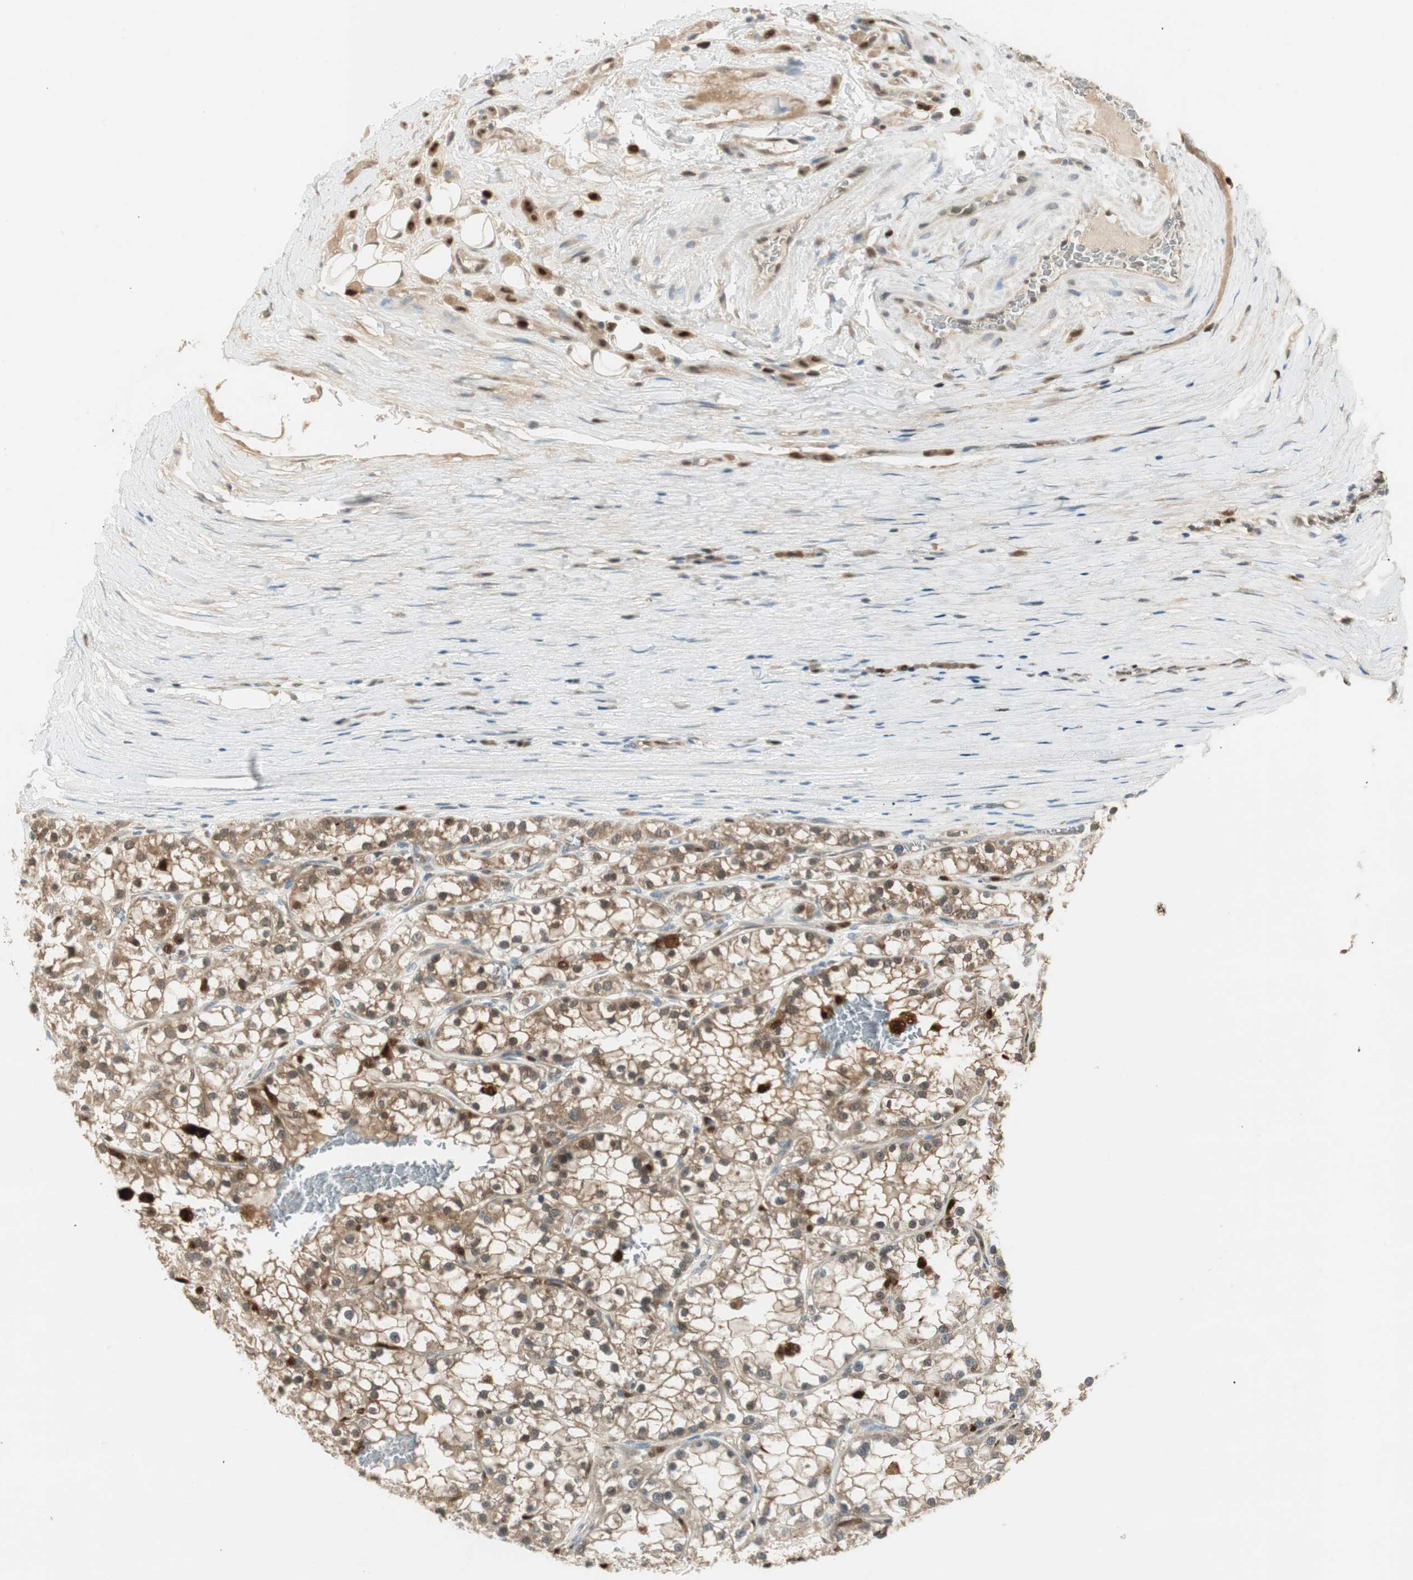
{"staining": {"intensity": "moderate", "quantity": ">75%", "location": "cytoplasmic/membranous"}, "tissue": "renal cancer", "cell_type": "Tumor cells", "image_type": "cancer", "snomed": [{"axis": "morphology", "description": "Adenocarcinoma, NOS"}, {"axis": "topography", "description": "Kidney"}], "caption": "A high-resolution photomicrograph shows immunohistochemistry staining of renal cancer (adenocarcinoma), which displays moderate cytoplasmic/membranous expression in approximately >75% of tumor cells. (Stains: DAB (3,3'-diaminobenzidine) in brown, nuclei in blue, Microscopy: brightfield microscopy at high magnification).", "gene": "LTA4H", "patient": {"sex": "female", "age": 52}}